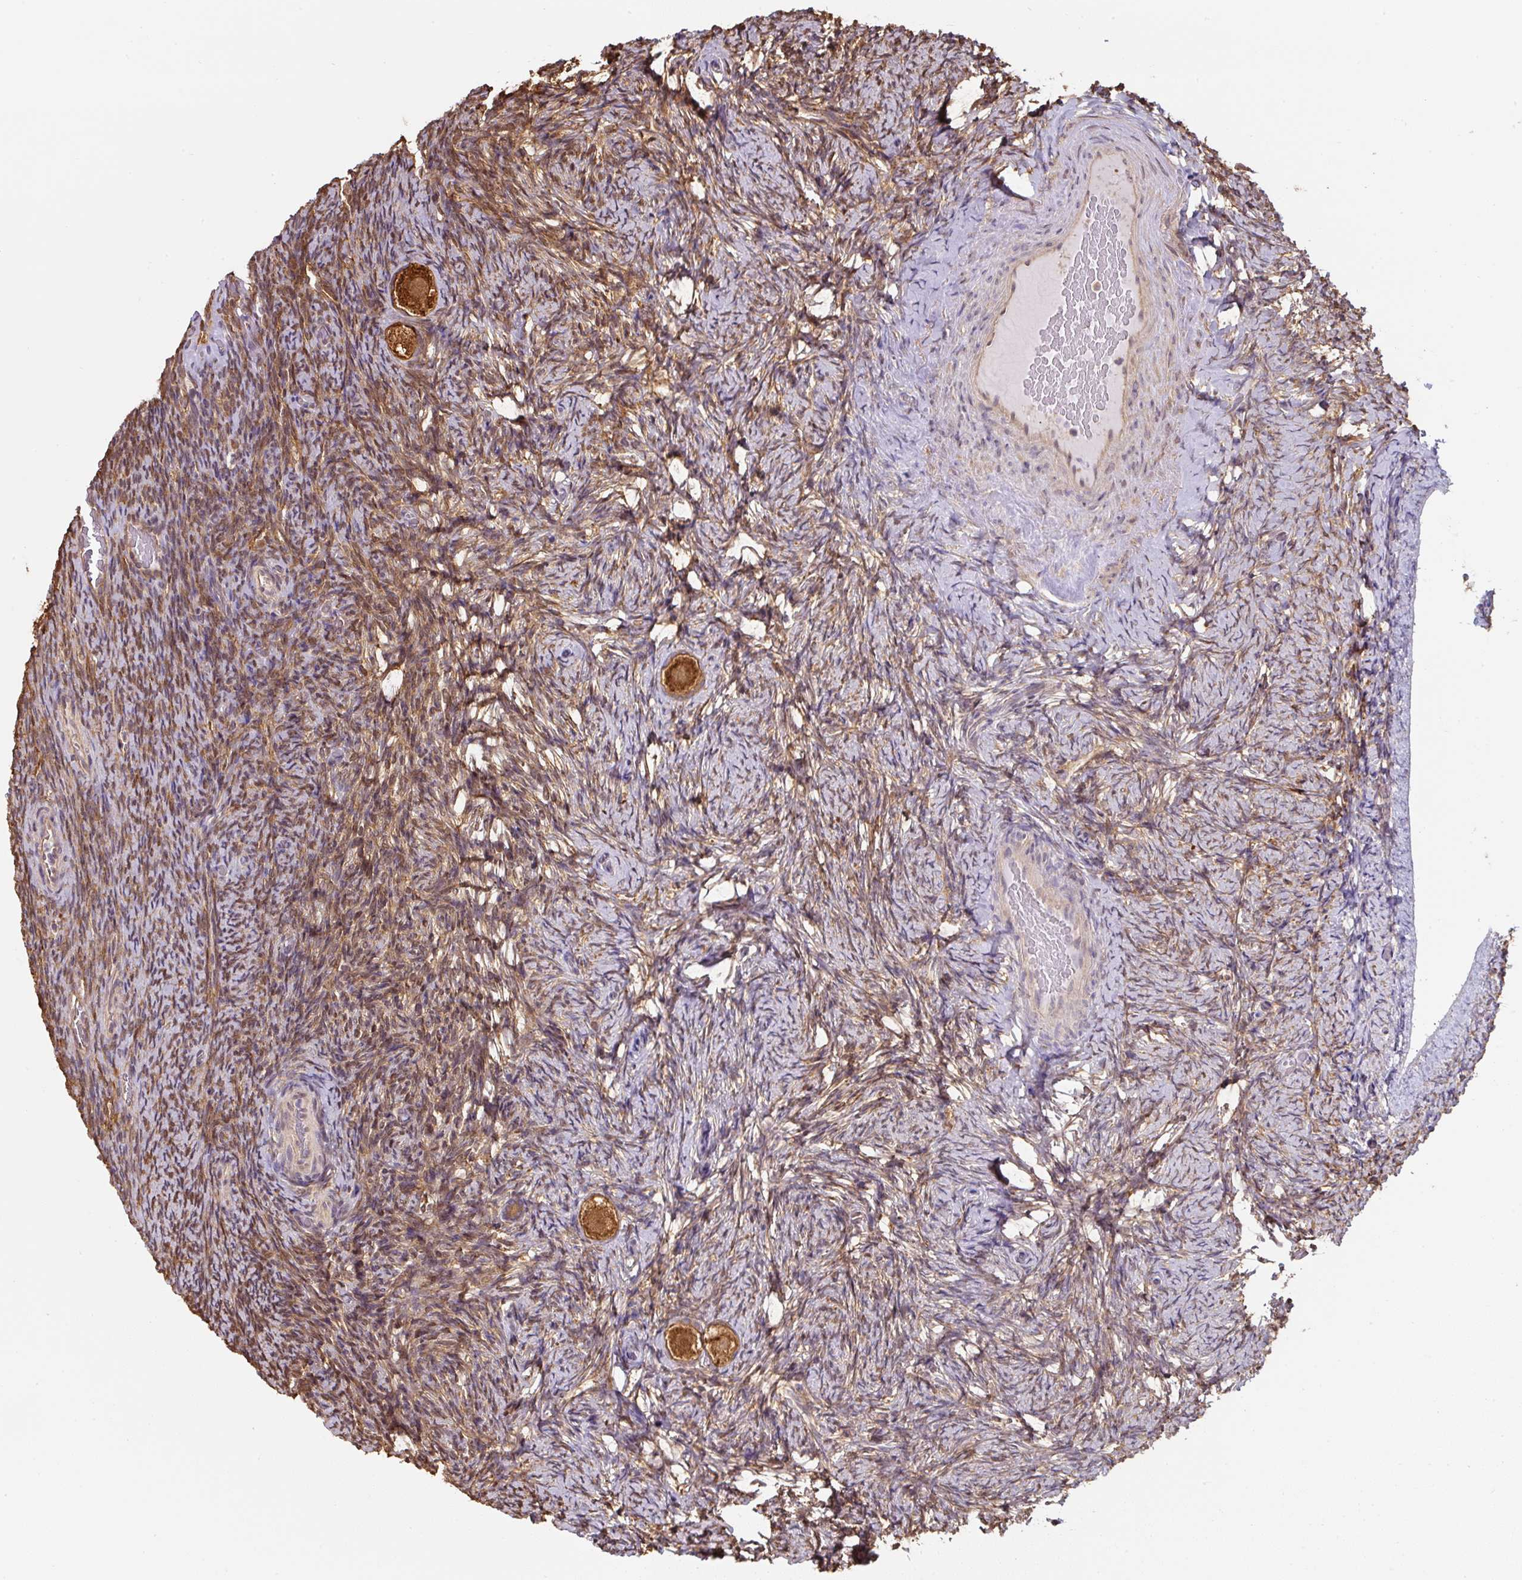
{"staining": {"intensity": "strong", "quantity": ">75%", "location": "cytoplasmic/membranous"}, "tissue": "ovary", "cell_type": "Follicle cells", "image_type": "normal", "snomed": [{"axis": "morphology", "description": "Normal tissue, NOS"}, {"axis": "topography", "description": "Ovary"}], "caption": "Normal ovary was stained to show a protein in brown. There is high levels of strong cytoplasmic/membranous expression in approximately >75% of follicle cells.", "gene": "ST13", "patient": {"sex": "female", "age": 34}}